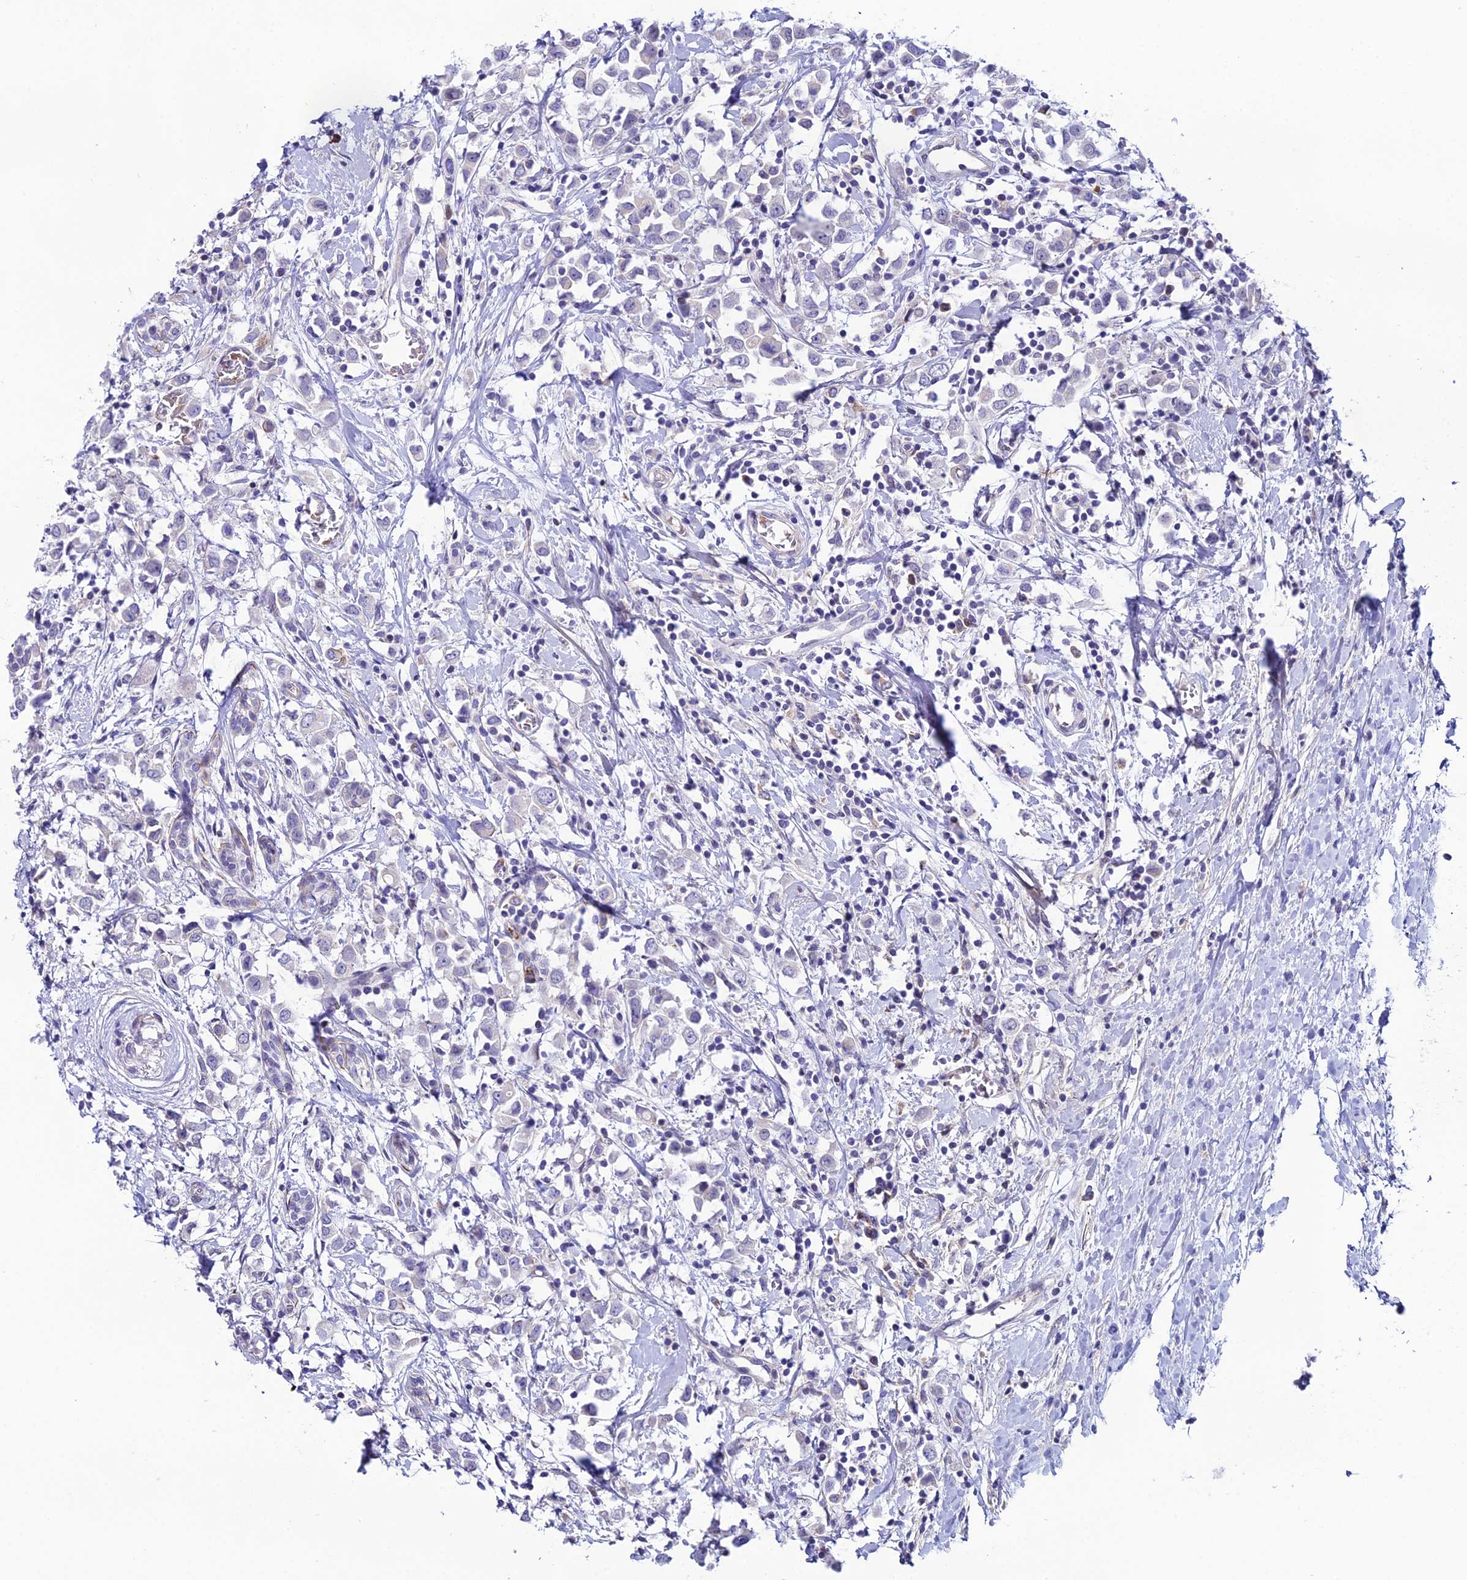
{"staining": {"intensity": "negative", "quantity": "none", "location": "none"}, "tissue": "breast cancer", "cell_type": "Tumor cells", "image_type": "cancer", "snomed": [{"axis": "morphology", "description": "Duct carcinoma"}, {"axis": "topography", "description": "Breast"}], "caption": "An immunohistochemistry micrograph of breast cancer (intraductal carcinoma) is shown. There is no staining in tumor cells of breast cancer (intraductal carcinoma).", "gene": "COL6A6", "patient": {"sex": "female", "age": 61}}